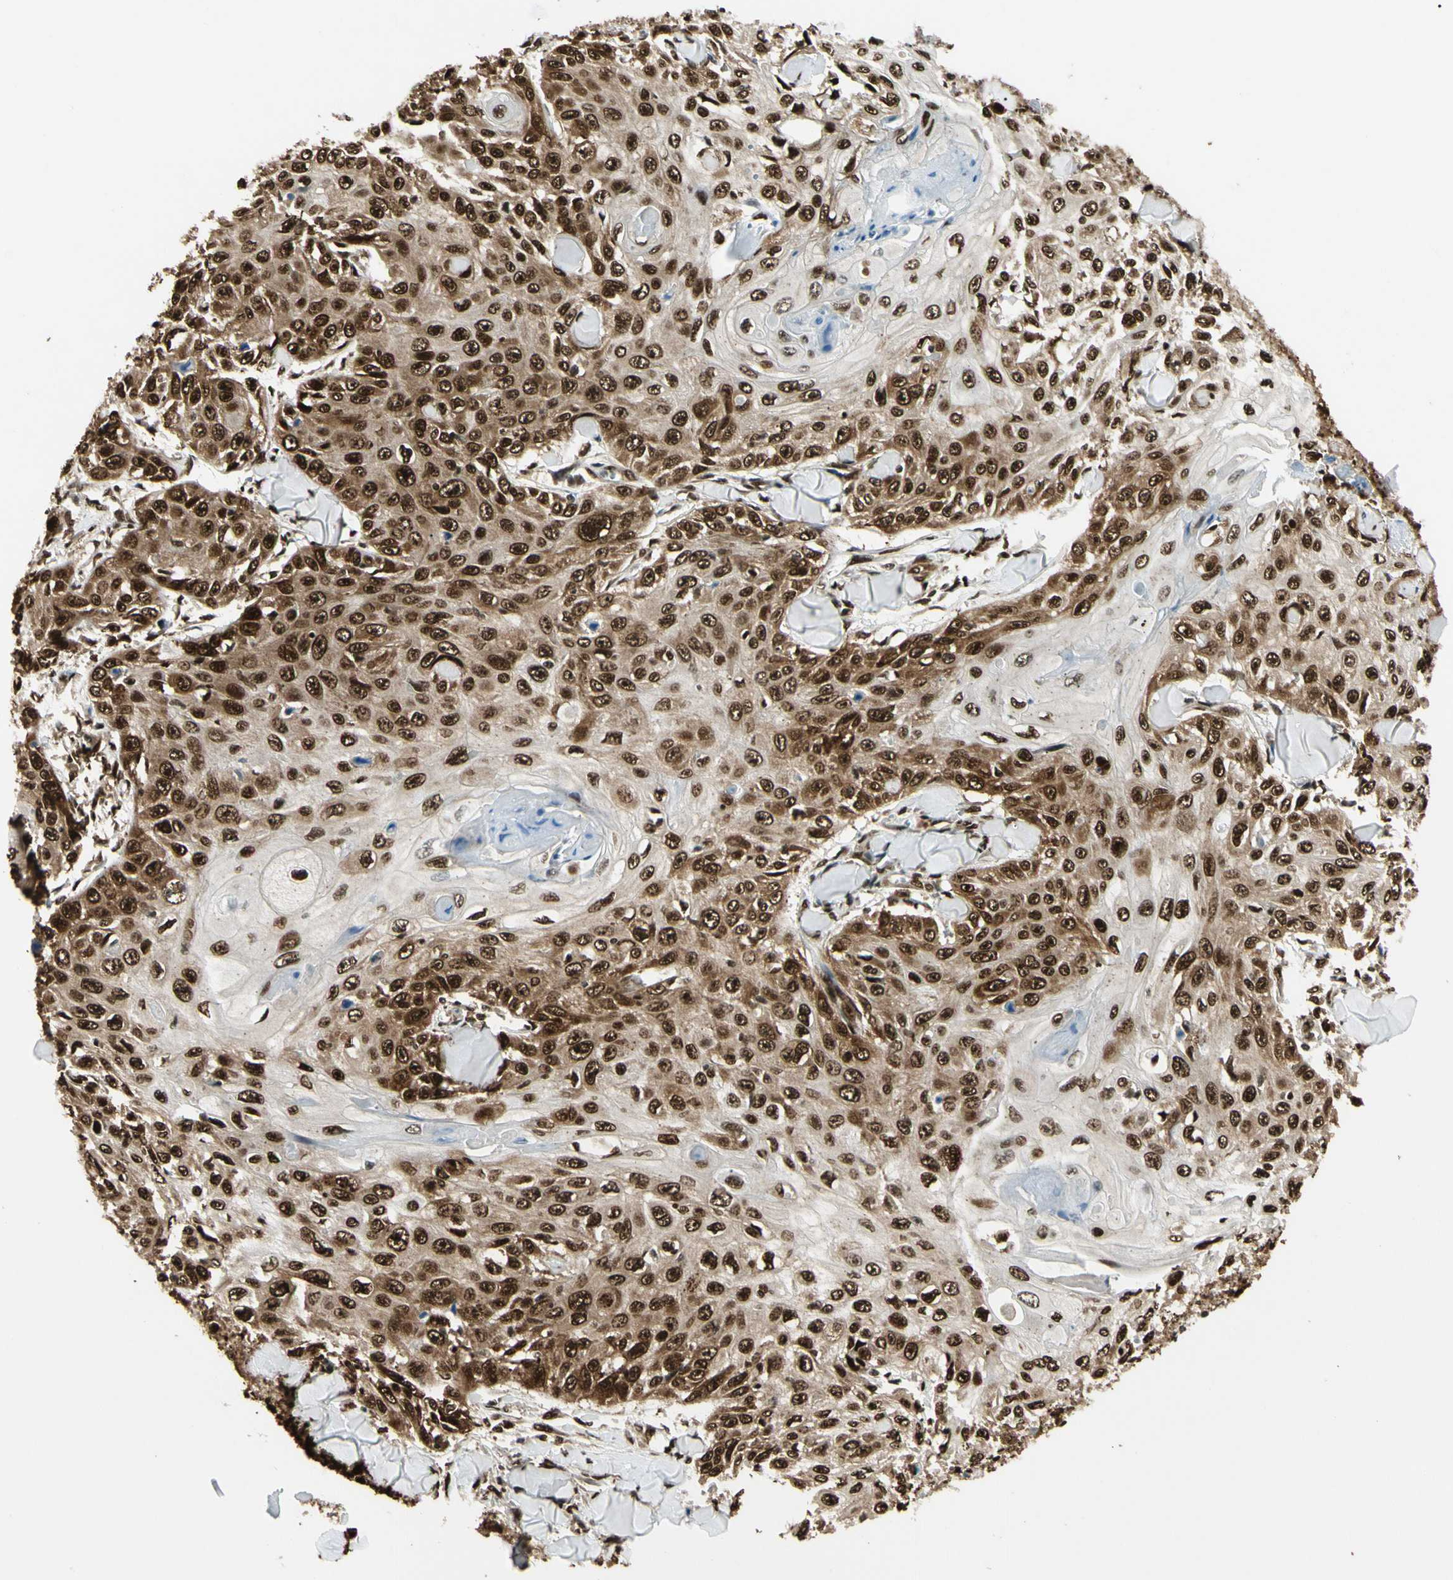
{"staining": {"intensity": "strong", "quantity": ">75%", "location": "cytoplasmic/membranous,nuclear"}, "tissue": "skin cancer", "cell_type": "Tumor cells", "image_type": "cancer", "snomed": [{"axis": "morphology", "description": "Squamous cell carcinoma, NOS"}, {"axis": "topography", "description": "Skin"}], "caption": "Skin cancer stained with DAB (3,3'-diaminobenzidine) immunohistochemistry exhibits high levels of strong cytoplasmic/membranous and nuclear positivity in approximately >75% of tumor cells.", "gene": "FUS", "patient": {"sex": "male", "age": 86}}